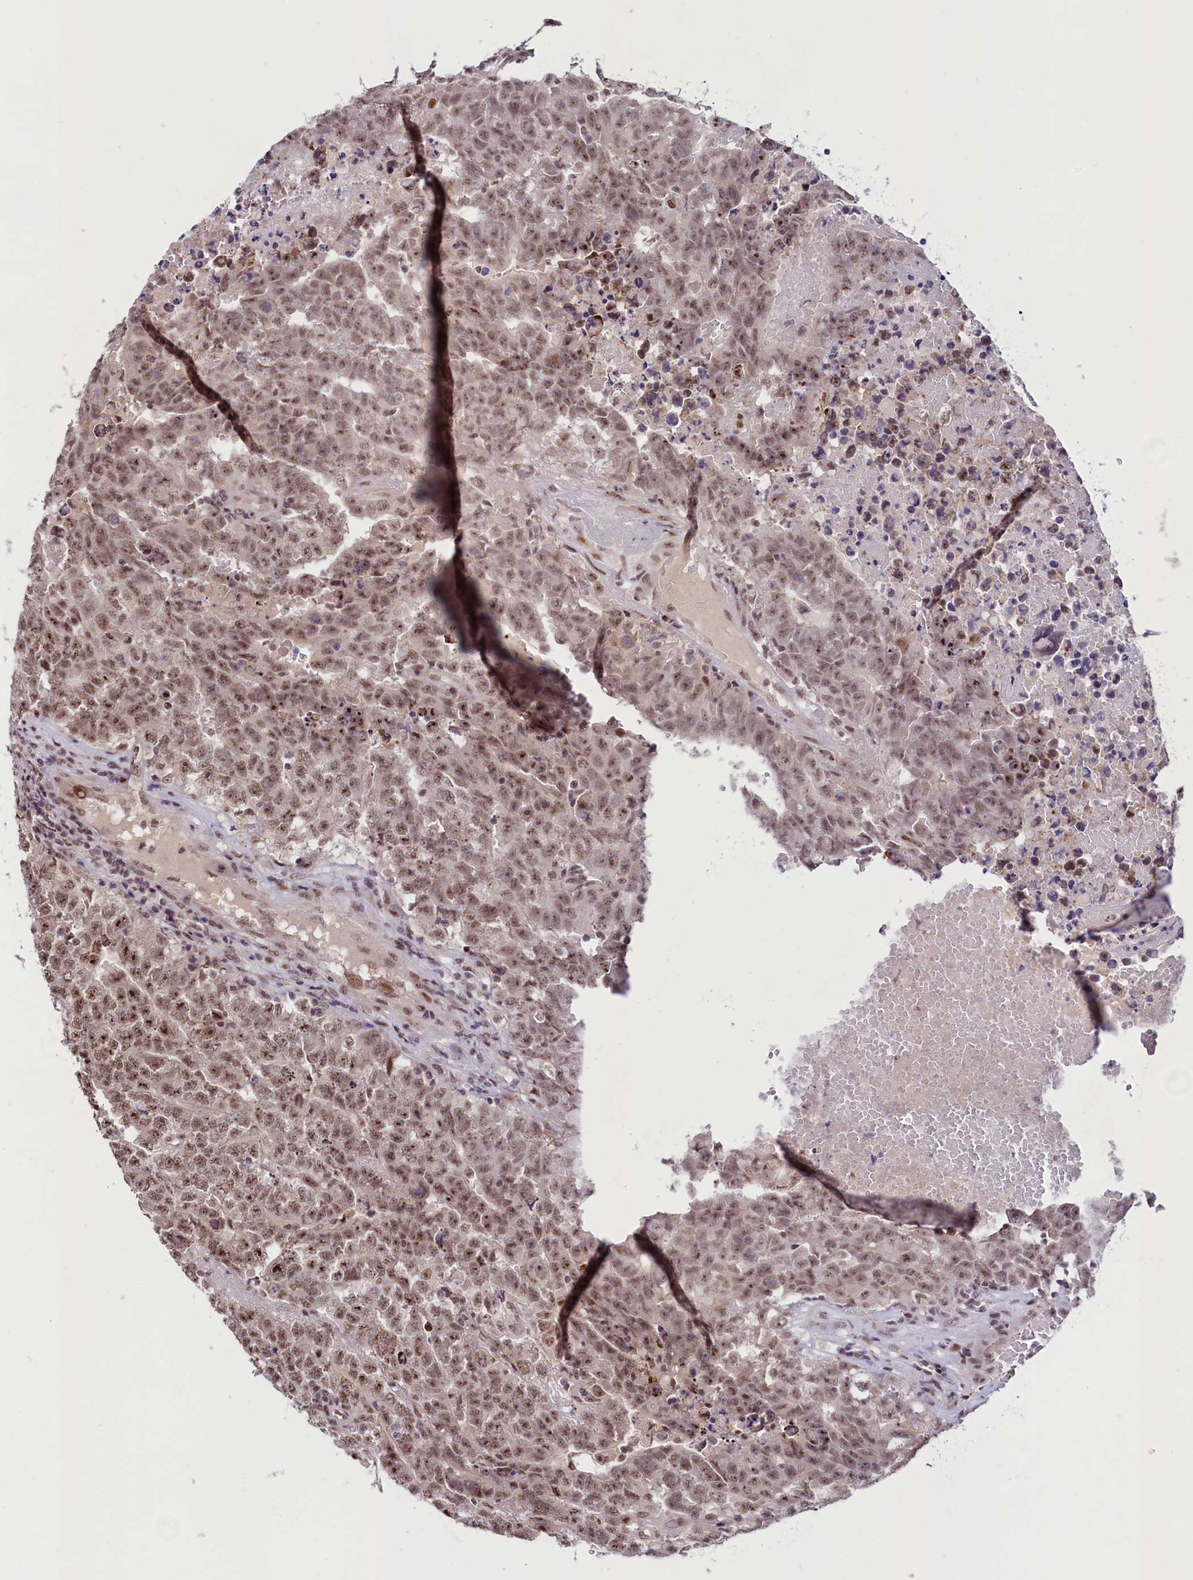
{"staining": {"intensity": "moderate", "quantity": ">75%", "location": "nuclear"}, "tissue": "testis cancer", "cell_type": "Tumor cells", "image_type": "cancer", "snomed": [{"axis": "morphology", "description": "Carcinoma, Embryonal, NOS"}, {"axis": "topography", "description": "Testis"}], "caption": "Testis cancer (embryonal carcinoma) tissue exhibits moderate nuclear expression in about >75% of tumor cells, visualized by immunohistochemistry. The staining was performed using DAB (3,3'-diaminobenzidine), with brown indicating positive protein expression. Nuclei are stained blue with hematoxylin.", "gene": "ANKS3", "patient": {"sex": "male", "age": 25}}